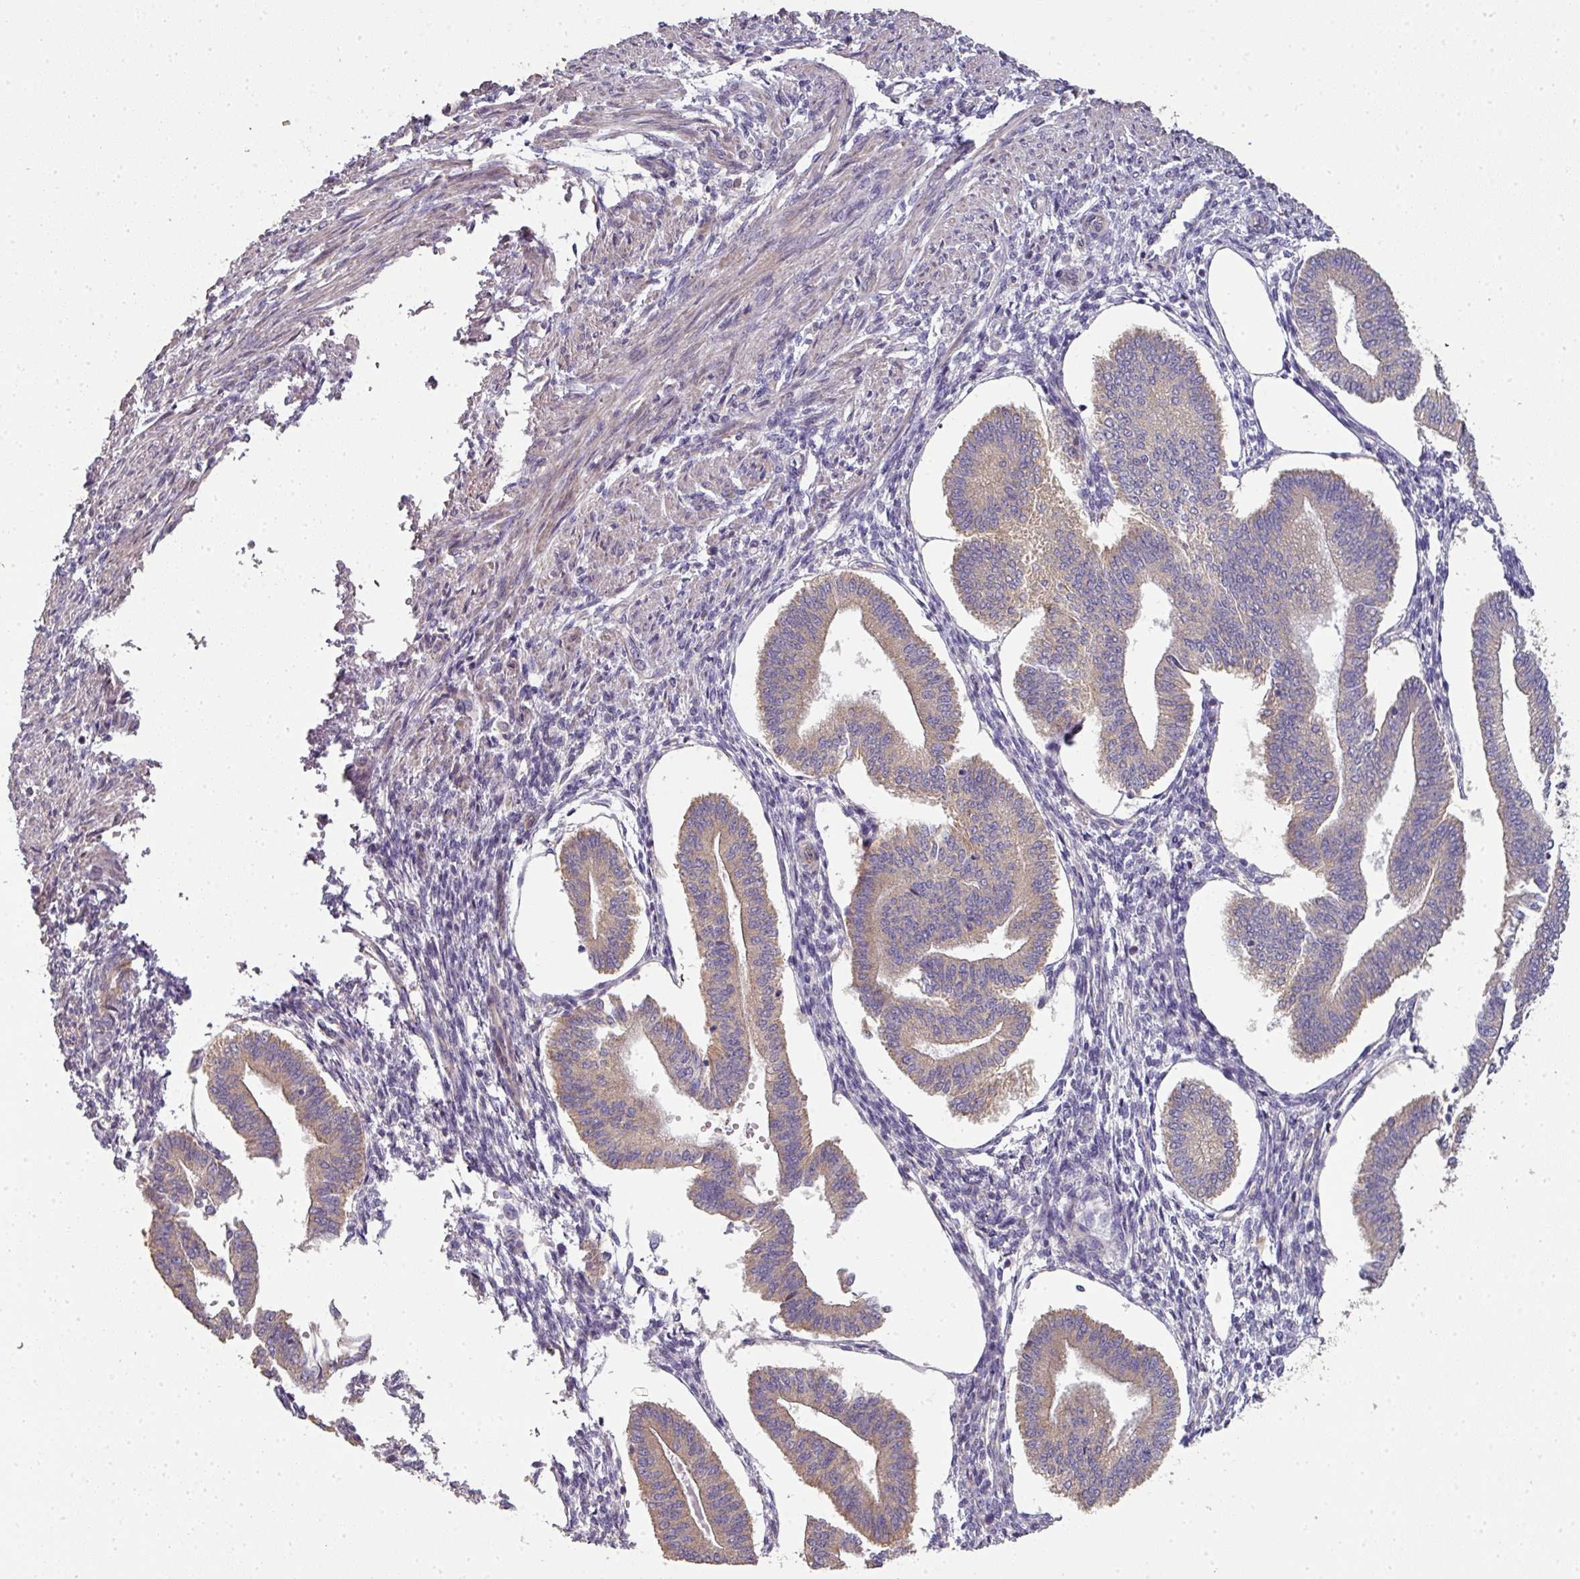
{"staining": {"intensity": "negative", "quantity": "none", "location": "none"}, "tissue": "endometrium", "cell_type": "Cells in endometrial stroma", "image_type": "normal", "snomed": [{"axis": "morphology", "description": "Normal tissue, NOS"}, {"axis": "topography", "description": "Endometrium"}], "caption": "This is an immunohistochemistry (IHC) image of unremarkable human endometrium. There is no expression in cells in endometrial stroma.", "gene": "PCDH1", "patient": {"sex": "female", "age": 34}}